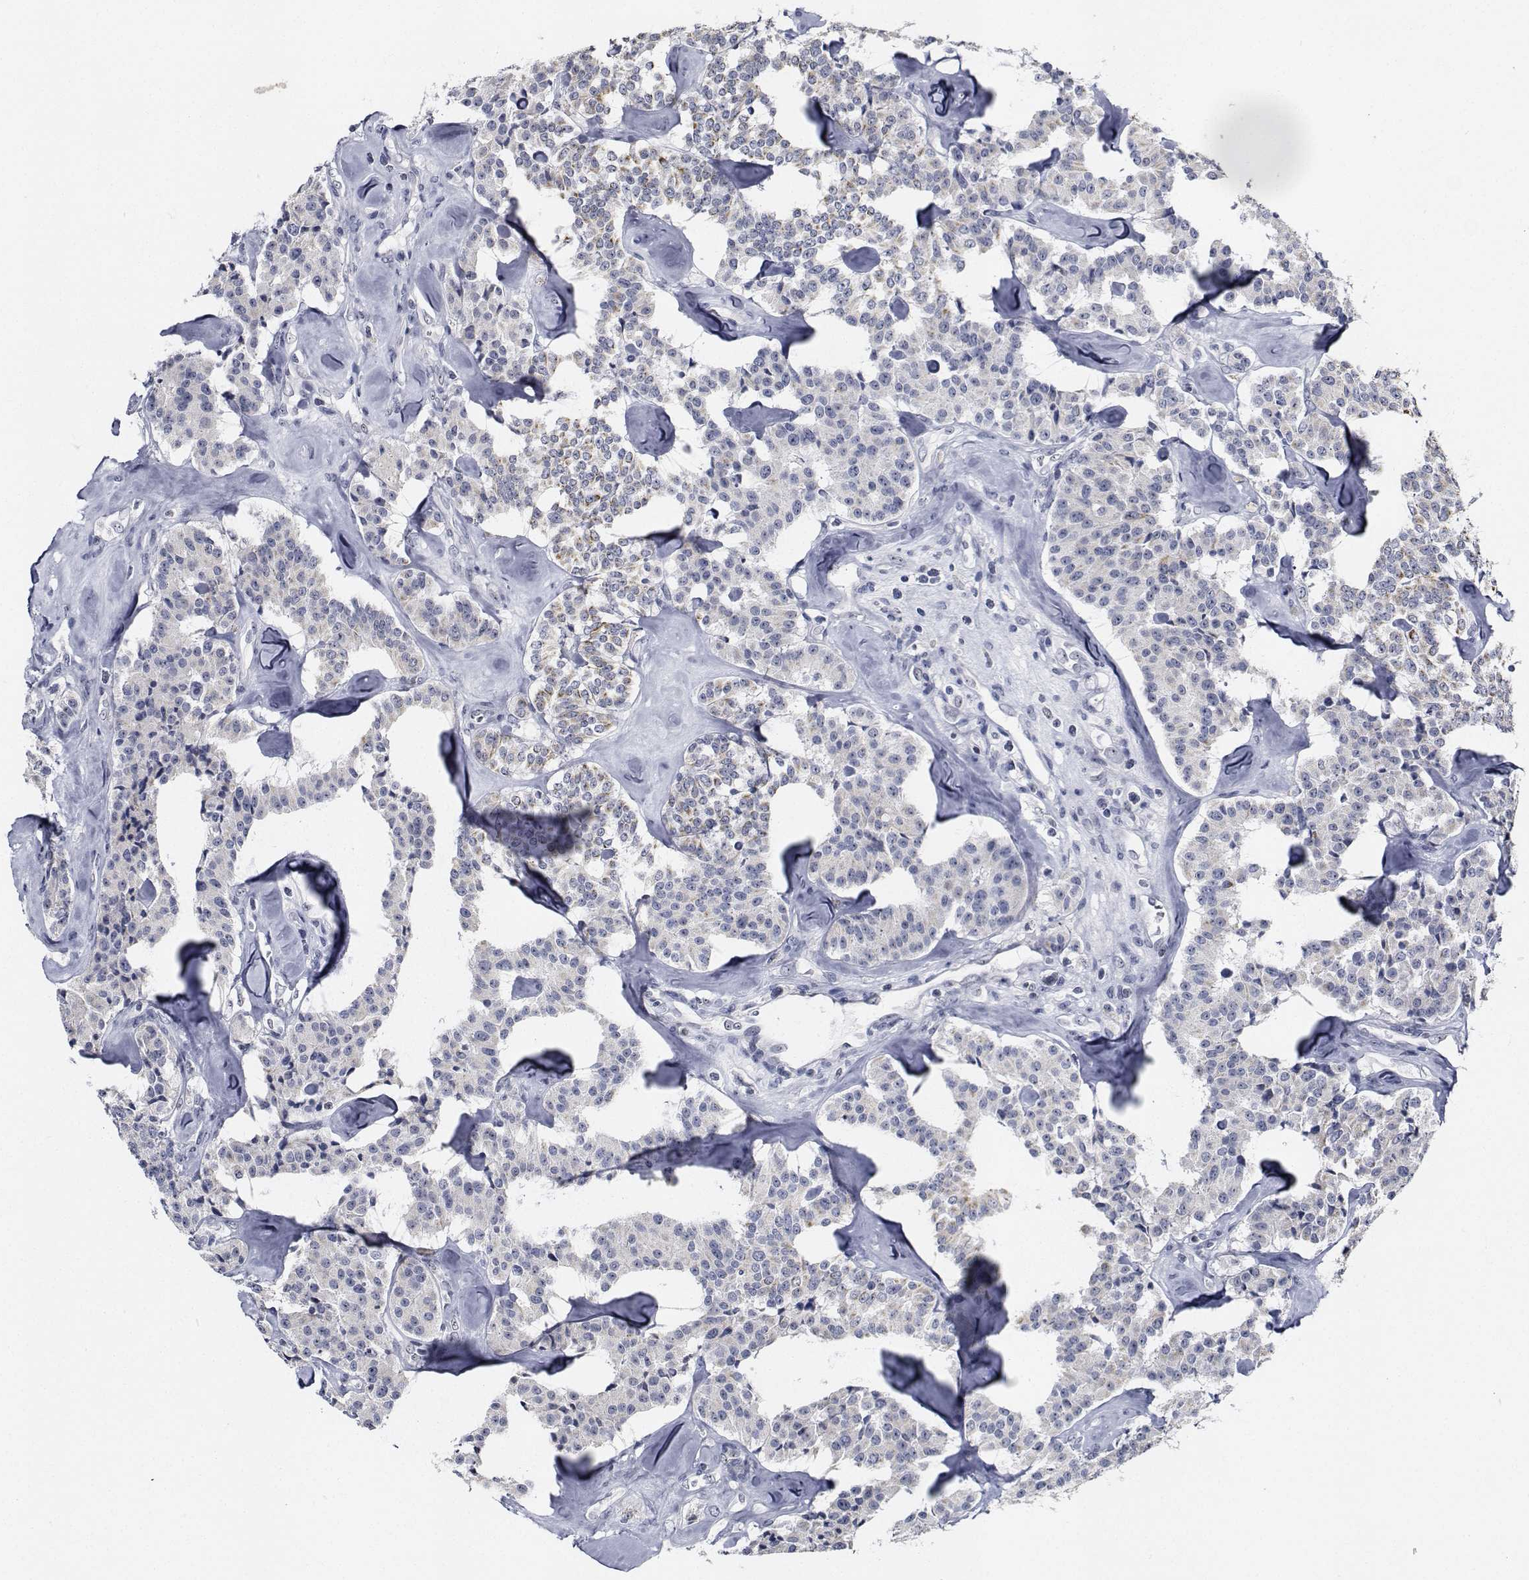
{"staining": {"intensity": "weak", "quantity": "<25%", "location": "cytoplasmic/membranous"}, "tissue": "carcinoid", "cell_type": "Tumor cells", "image_type": "cancer", "snomed": [{"axis": "morphology", "description": "Carcinoid, malignant, NOS"}, {"axis": "topography", "description": "Pancreas"}], "caption": "This is an immunohistochemistry (IHC) micrograph of carcinoid. There is no staining in tumor cells.", "gene": "NVL", "patient": {"sex": "male", "age": 41}}